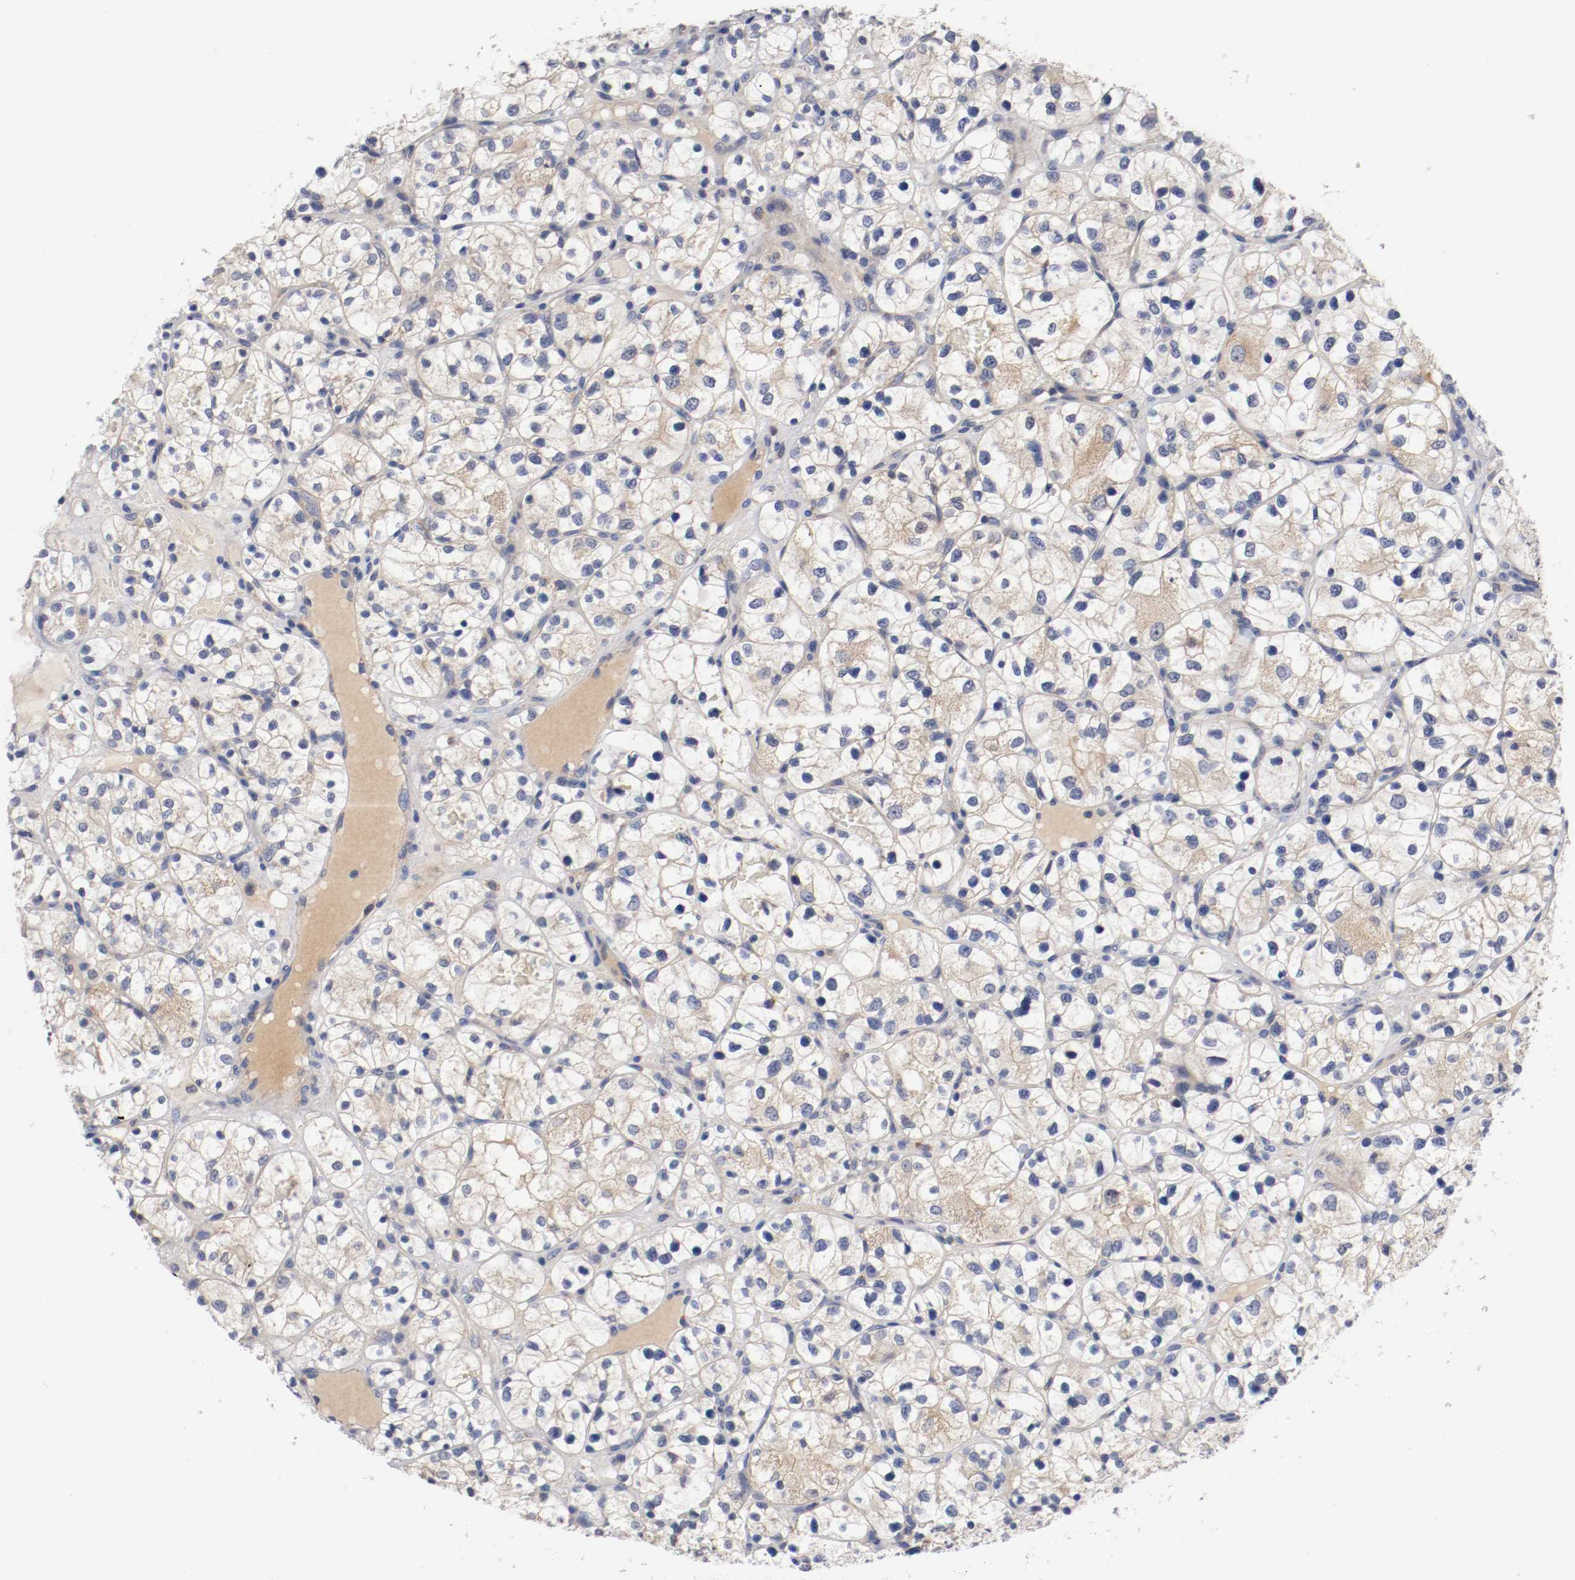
{"staining": {"intensity": "negative", "quantity": "none", "location": "none"}, "tissue": "renal cancer", "cell_type": "Tumor cells", "image_type": "cancer", "snomed": [{"axis": "morphology", "description": "Adenocarcinoma, NOS"}, {"axis": "topography", "description": "Kidney"}], "caption": "IHC of human renal adenocarcinoma reveals no expression in tumor cells. The staining was performed using DAB (3,3'-diaminobenzidine) to visualize the protein expression in brown, while the nuclei were stained in blue with hematoxylin (Magnification: 20x).", "gene": "PCSK6", "patient": {"sex": "female", "age": 60}}